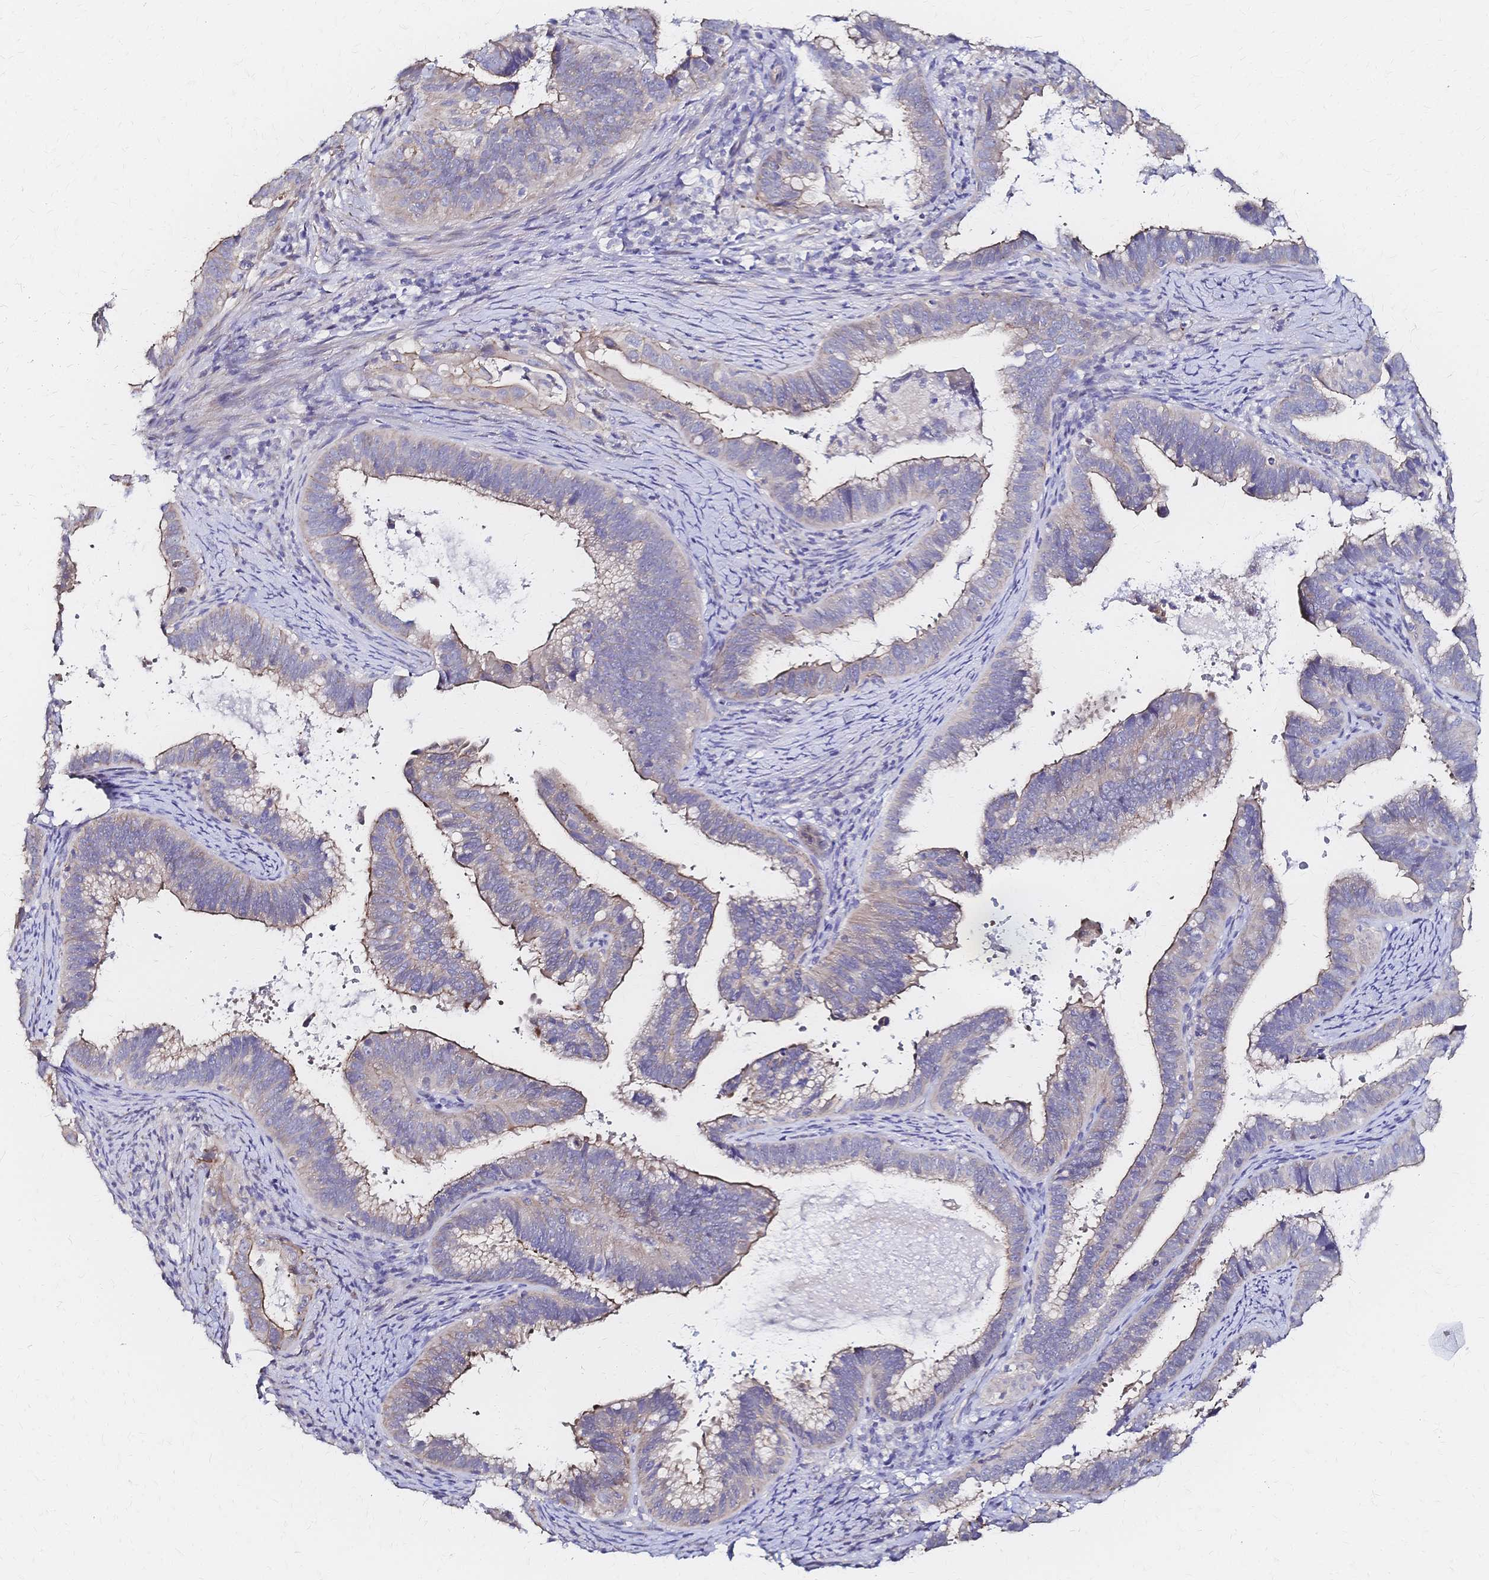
{"staining": {"intensity": "weak", "quantity": "25%-75%", "location": "cytoplasmic/membranous"}, "tissue": "cervical cancer", "cell_type": "Tumor cells", "image_type": "cancer", "snomed": [{"axis": "morphology", "description": "Adenocarcinoma, NOS"}, {"axis": "topography", "description": "Cervix"}], "caption": "Tumor cells display weak cytoplasmic/membranous staining in approximately 25%-75% of cells in cervical cancer (adenocarcinoma).", "gene": "SLC5A1", "patient": {"sex": "female", "age": 61}}